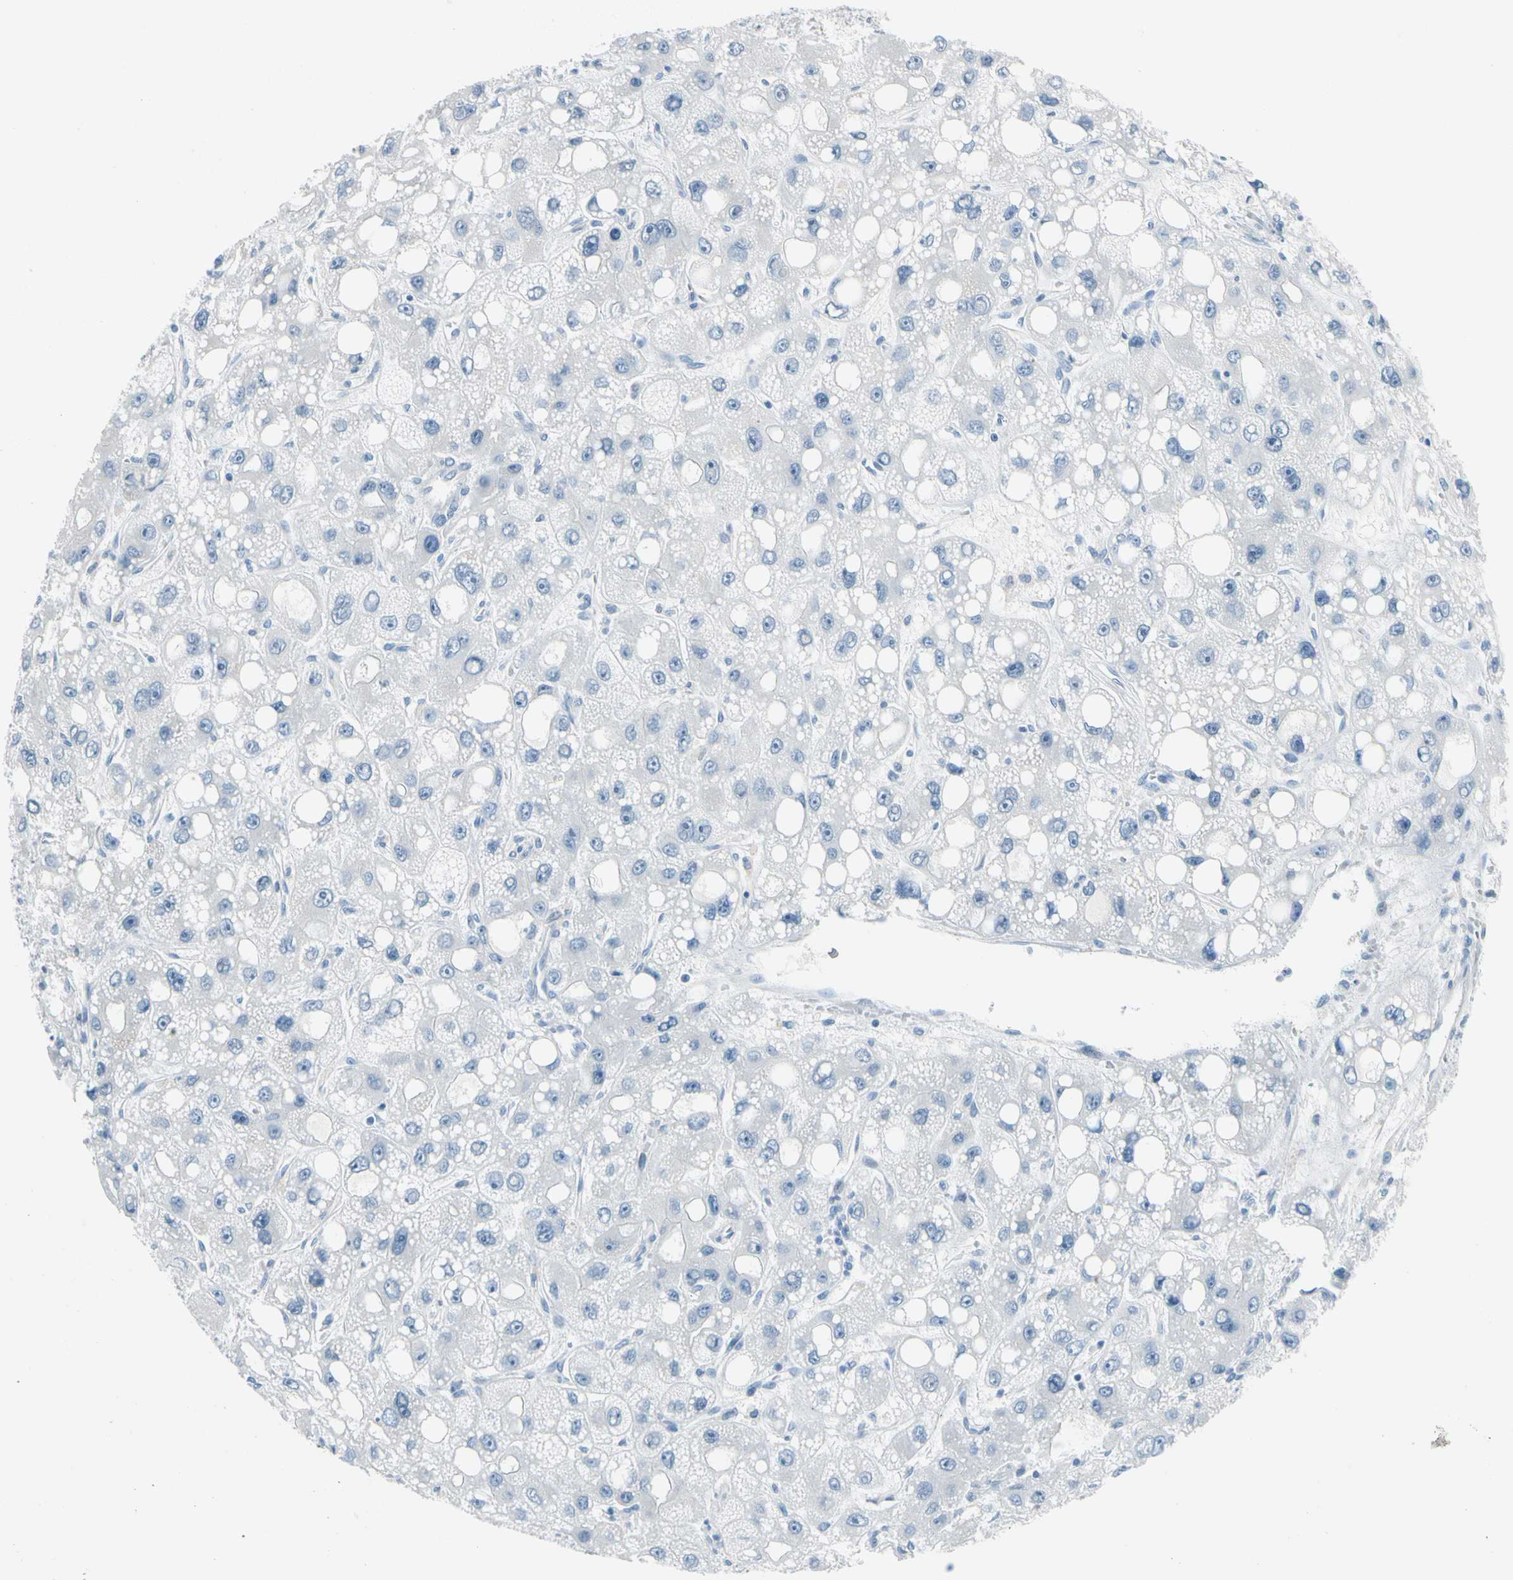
{"staining": {"intensity": "negative", "quantity": "none", "location": "none"}, "tissue": "liver cancer", "cell_type": "Tumor cells", "image_type": "cancer", "snomed": [{"axis": "morphology", "description": "Carcinoma, Hepatocellular, NOS"}, {"axis": "topography", "description": "Liver"}], "caption": "This is an immunohistochemistry (IHC) micrograph of human liver hepatocellular carcinoma. There is no expression in tumor cells.", "gene": "STK40", "patient": {"sex": "male", "age": 55}}